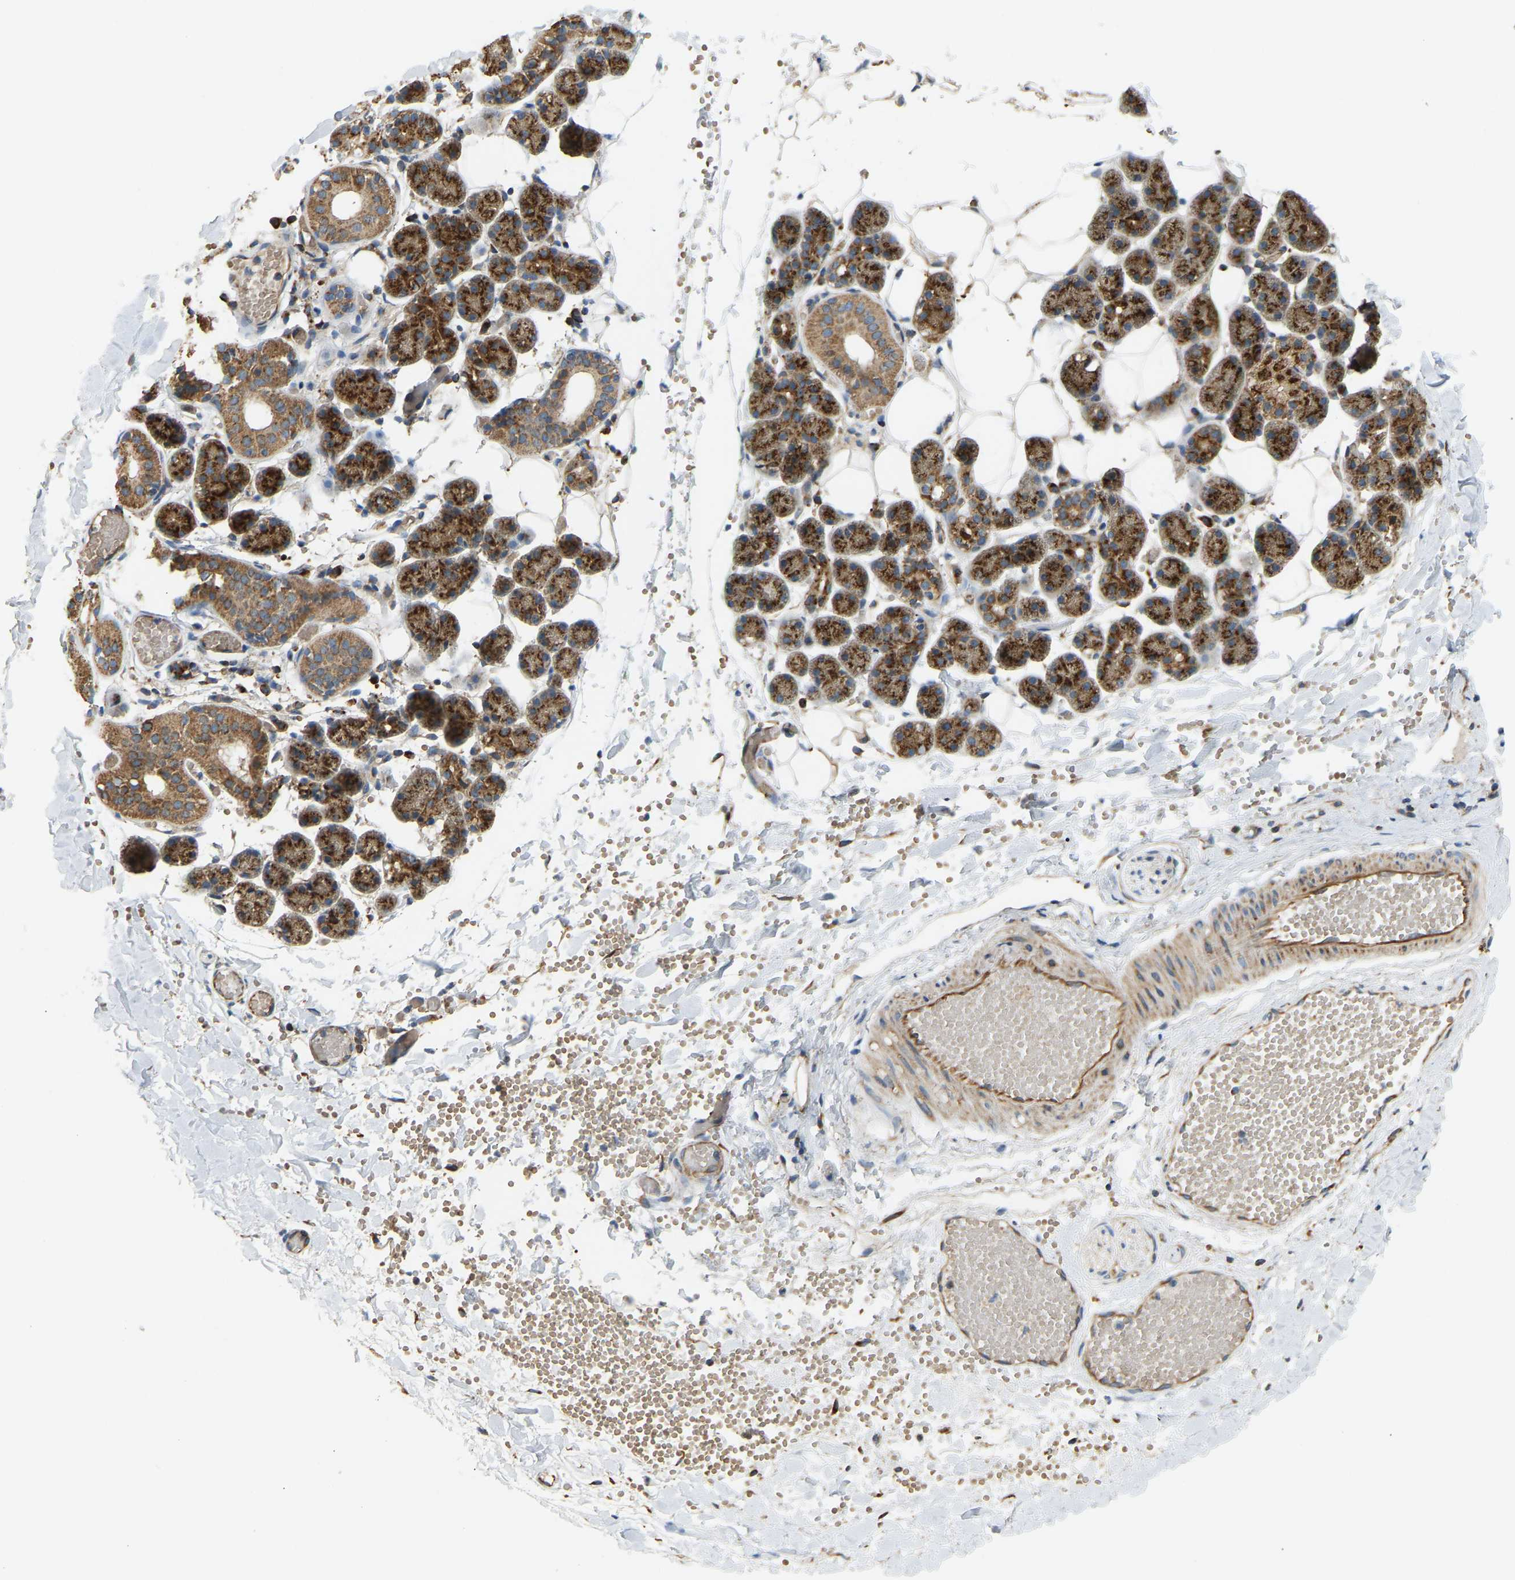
{"staining": {"intensity": "strong", "quantity": ">75%", "location": "cytoplasmic/membranous"}, "tissue": "salivary gland", "cell_type": "Glandular cells", "image_type": "normal", "snomed": [{"axis": "morphology", "description": "Normal tissue, NOS"}, {"axis": "topography", "description": "Salivary gland"}], "caption": "This histopathology image demonstrates IHC staining of unremarkable human salivary gland, with high strong cytoplasmic/membranous staining in about >75% of glandular cells.", "gene": "YIPF2", "patient": {"sex": "female", "age": 33}}